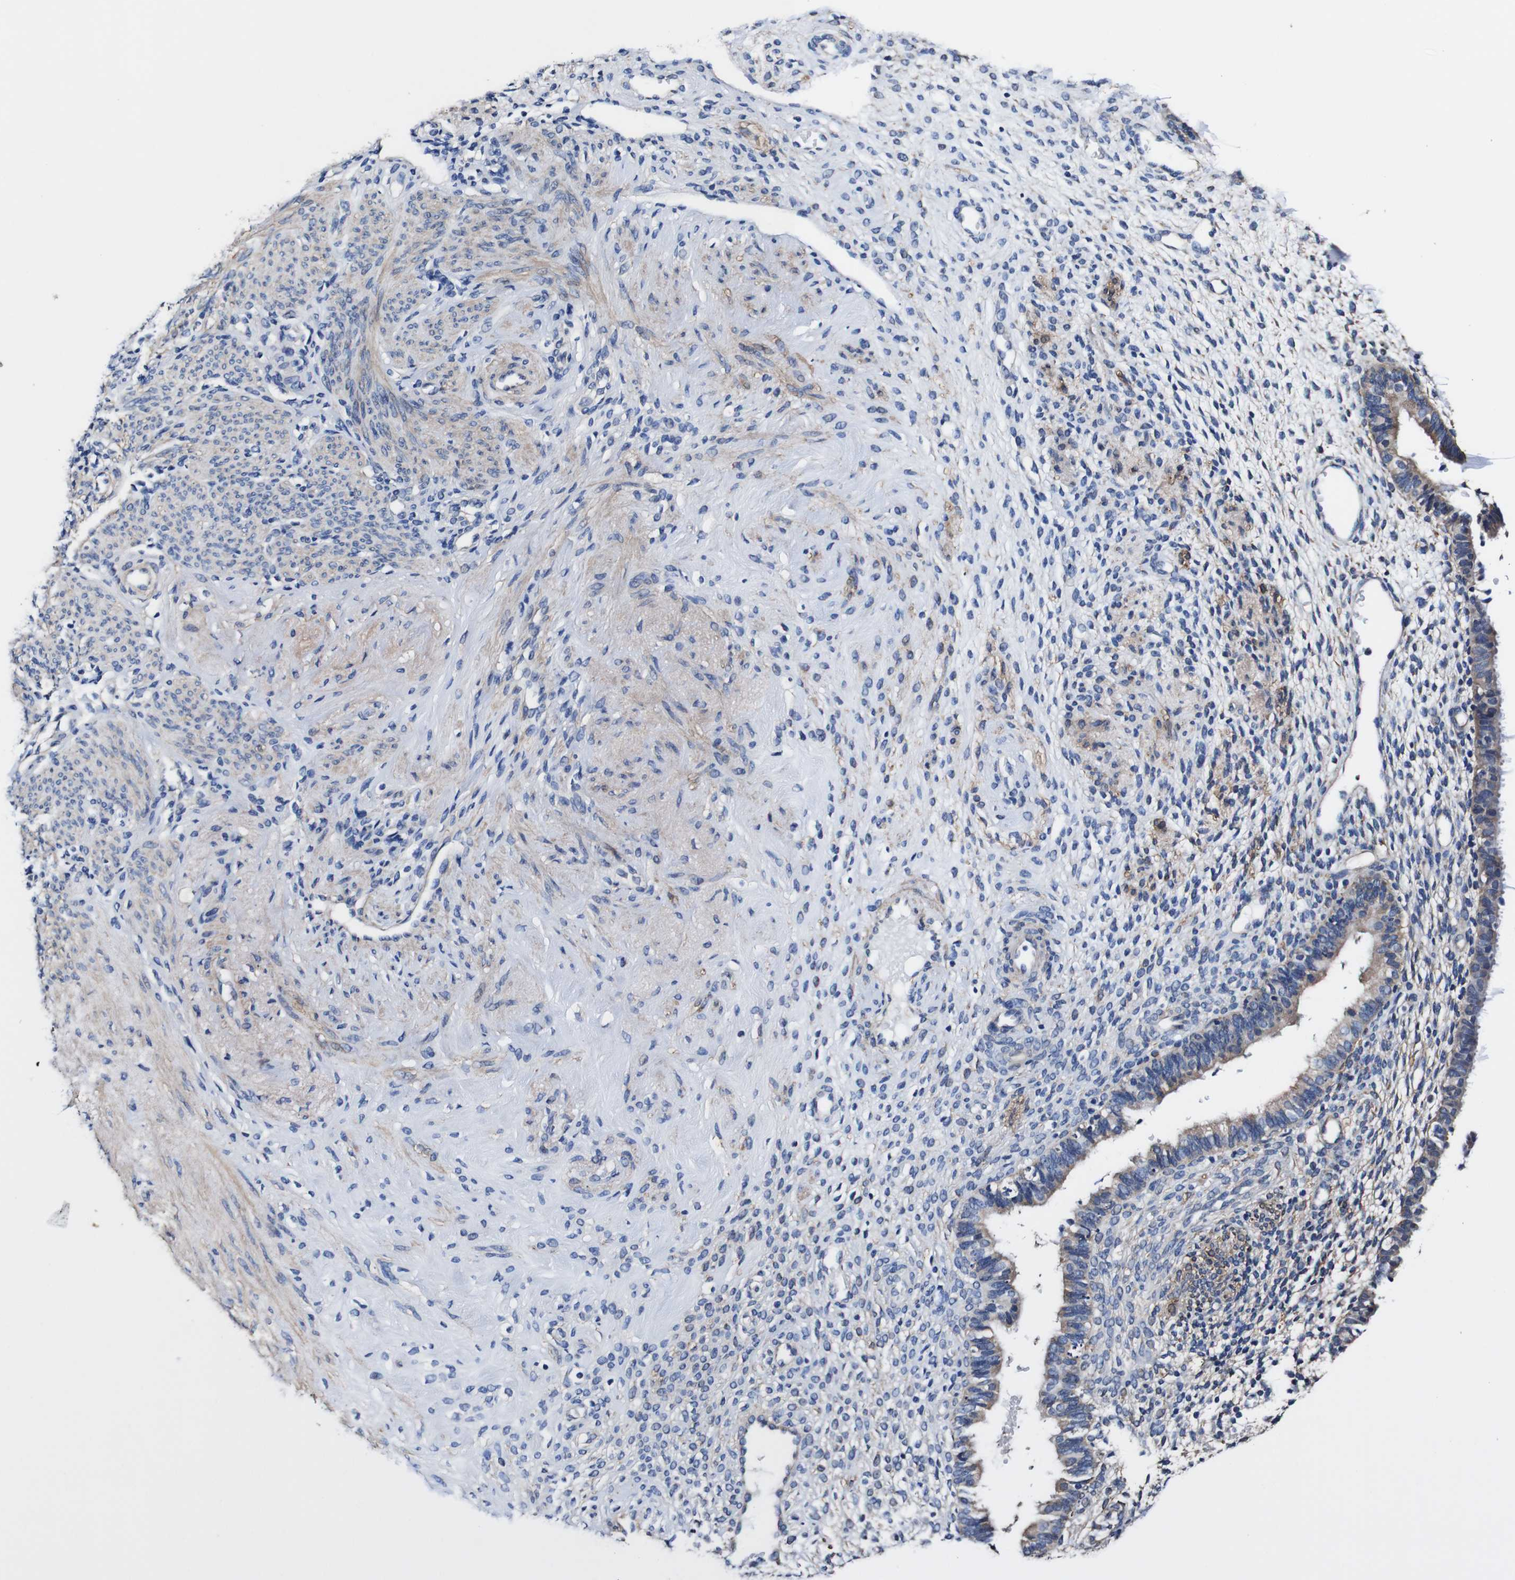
{"staining": {"intensity": "negative", "quantity": "none", "location": "none"}, "tissue": "endometrium", "cell_type": "Cells in endometrial stroma", "image_type": "normal", "snomed": [{"axis": "morphology", "description": "Normal tissue, NOS"}, {"axis": "topography", "description": "Endometrium"}], "caption": "Protein analysis of unremarkable endometrium demonstrates no significant positivity in cells in endometrial stroma. The staining is performed using DAB brown chromogen with nuclei counter-stained in using hematoxylin.", "gene": "PDCD6IP", "patient": {"sex": "female", "age": 61}}